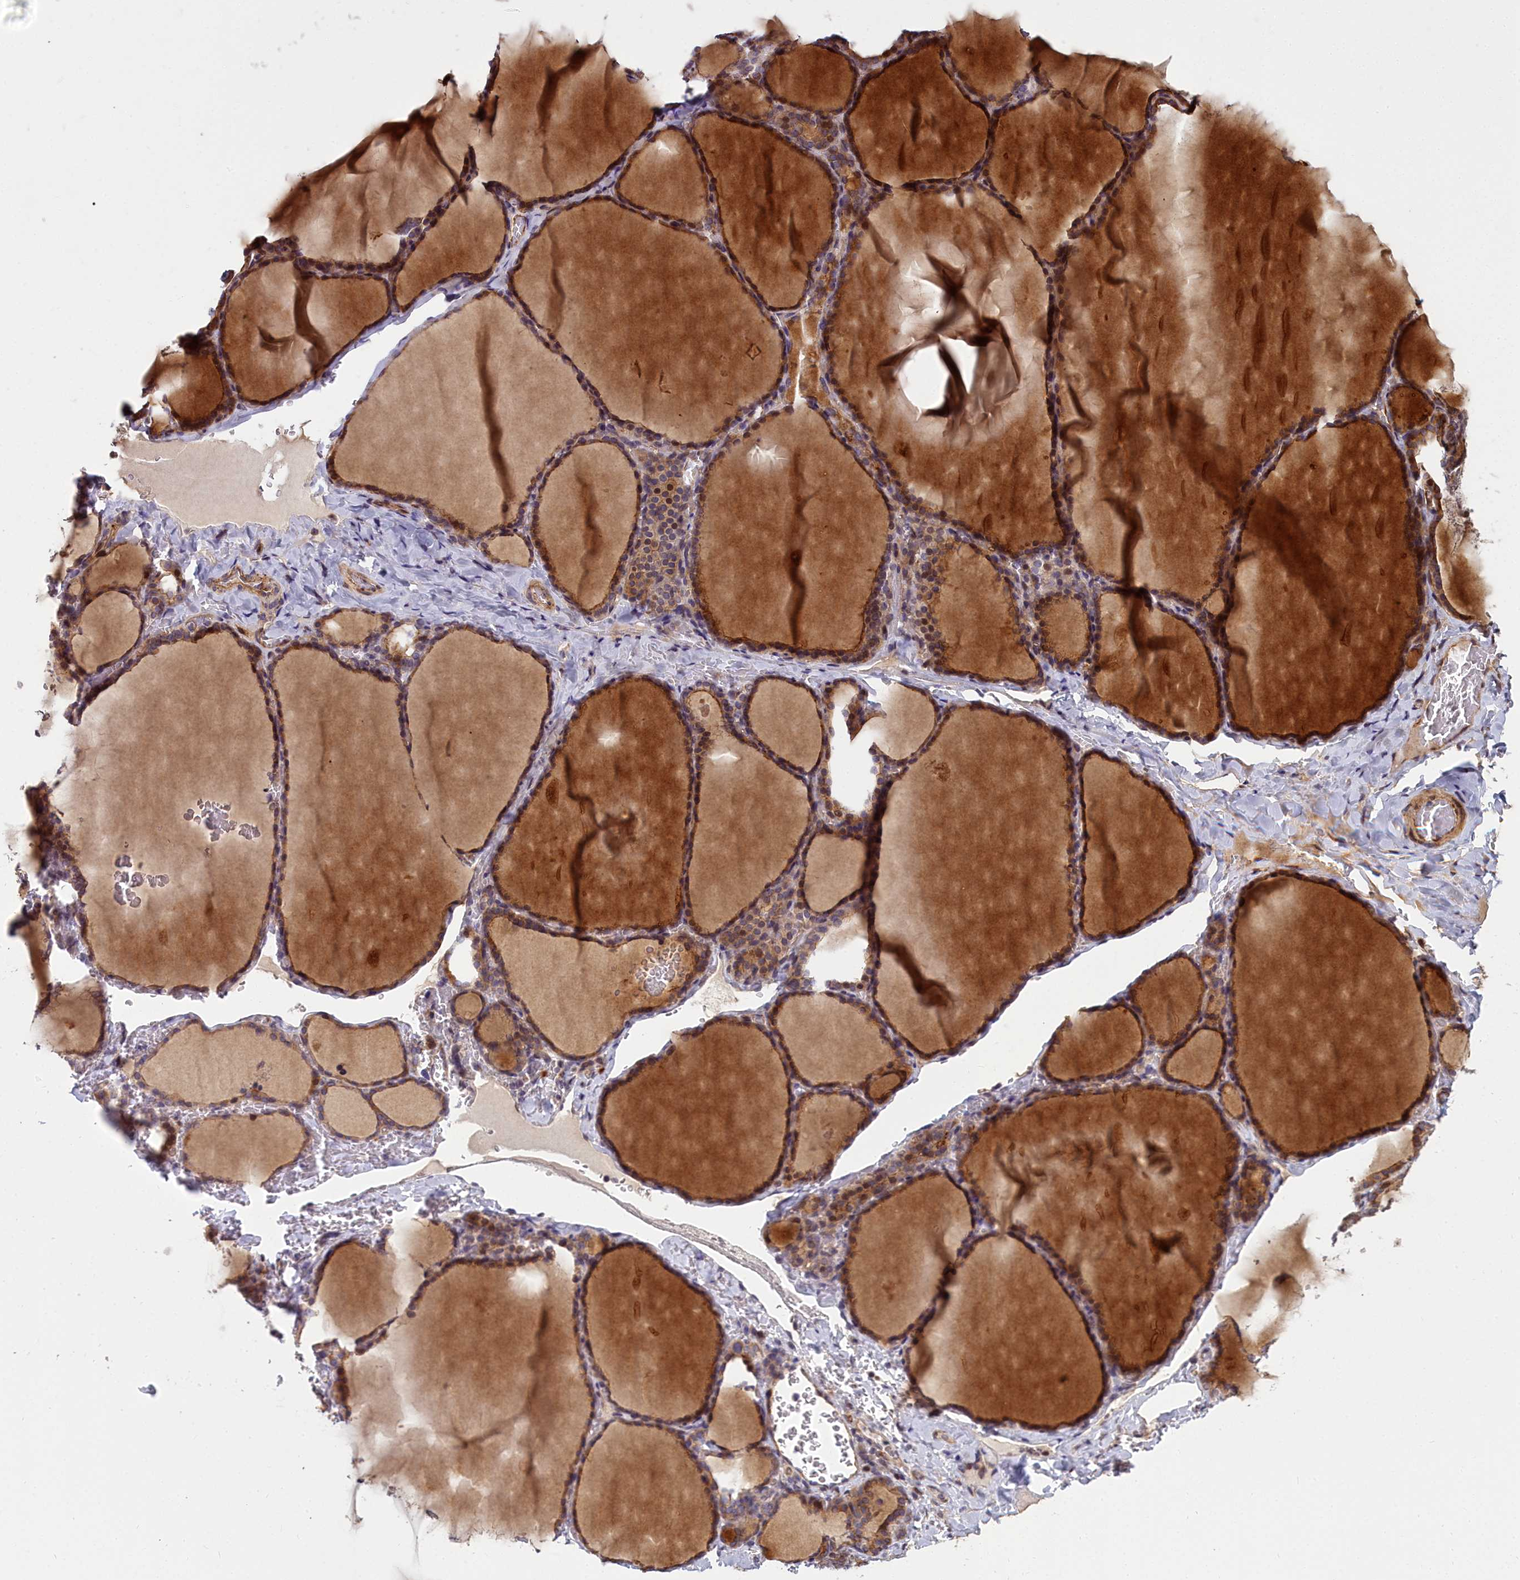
{"staining": {"intensity": "moderate", "quantity": ">75%", "location": "cytoplasmic/membranous,nuclear"}, "tissue": "thyroid gland", "cell_type": "Glandular cells", "image_type": "normal", "snomed": [{"axis": "morphology", "description": "Normal tissue, NOS"}, {"axis": "topography", "description": "Thyroid gland"}], "caption": "High-power microscopy captured an immunohistochemistry photomicrograph of benign thyroid gland, revealing moderate cytoplasmic/membranous,nuclear staining in approximately >75% of glandular cells. Using DAB (brown) and hematoxylin (blue) stains, captured at high magnification using brightfield microscopy.", "gene": "GLYATL3", "patient": {"sex": "female", "age": 39}}